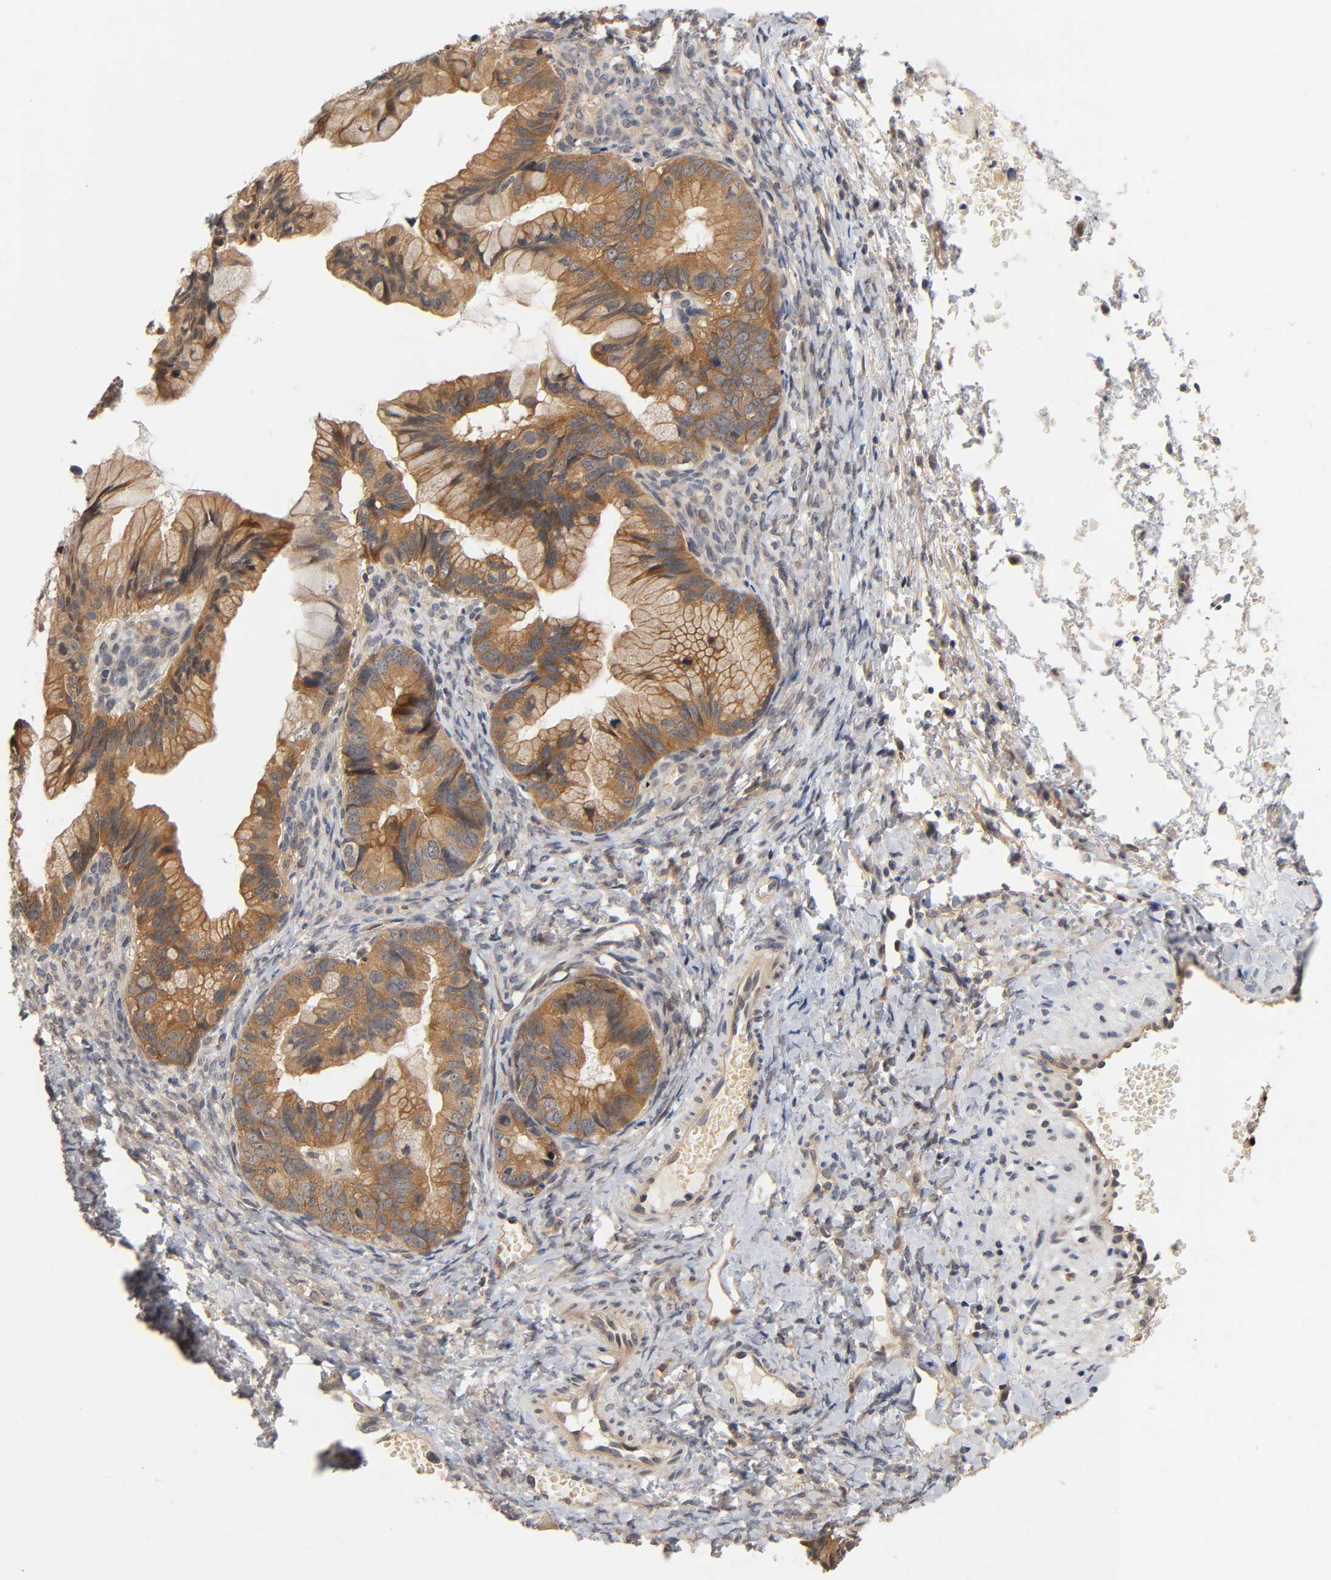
{"staining": {"intensity": "moderate", "quantity": ">75%", "location": "cytoplasmic/membranous"}, "tissue": "ovarian cancer", "cell_type": "Tumor cells", "image_type": "cancer", "snomed": [{"axis": "morphology", "description": "Cystadenocarcinoma, mucinous, NOS"}, {"axis": "topography", "description": "Ovary"}], "caption": "A brown stain highlights moderate cytoplasmic/membranous expression of a protein in human mucinous cystadenocarcinoma (ovarian) tumor cells.", "gene": "PRKAB1", "patient": {"sex": "female", "age": 36}}